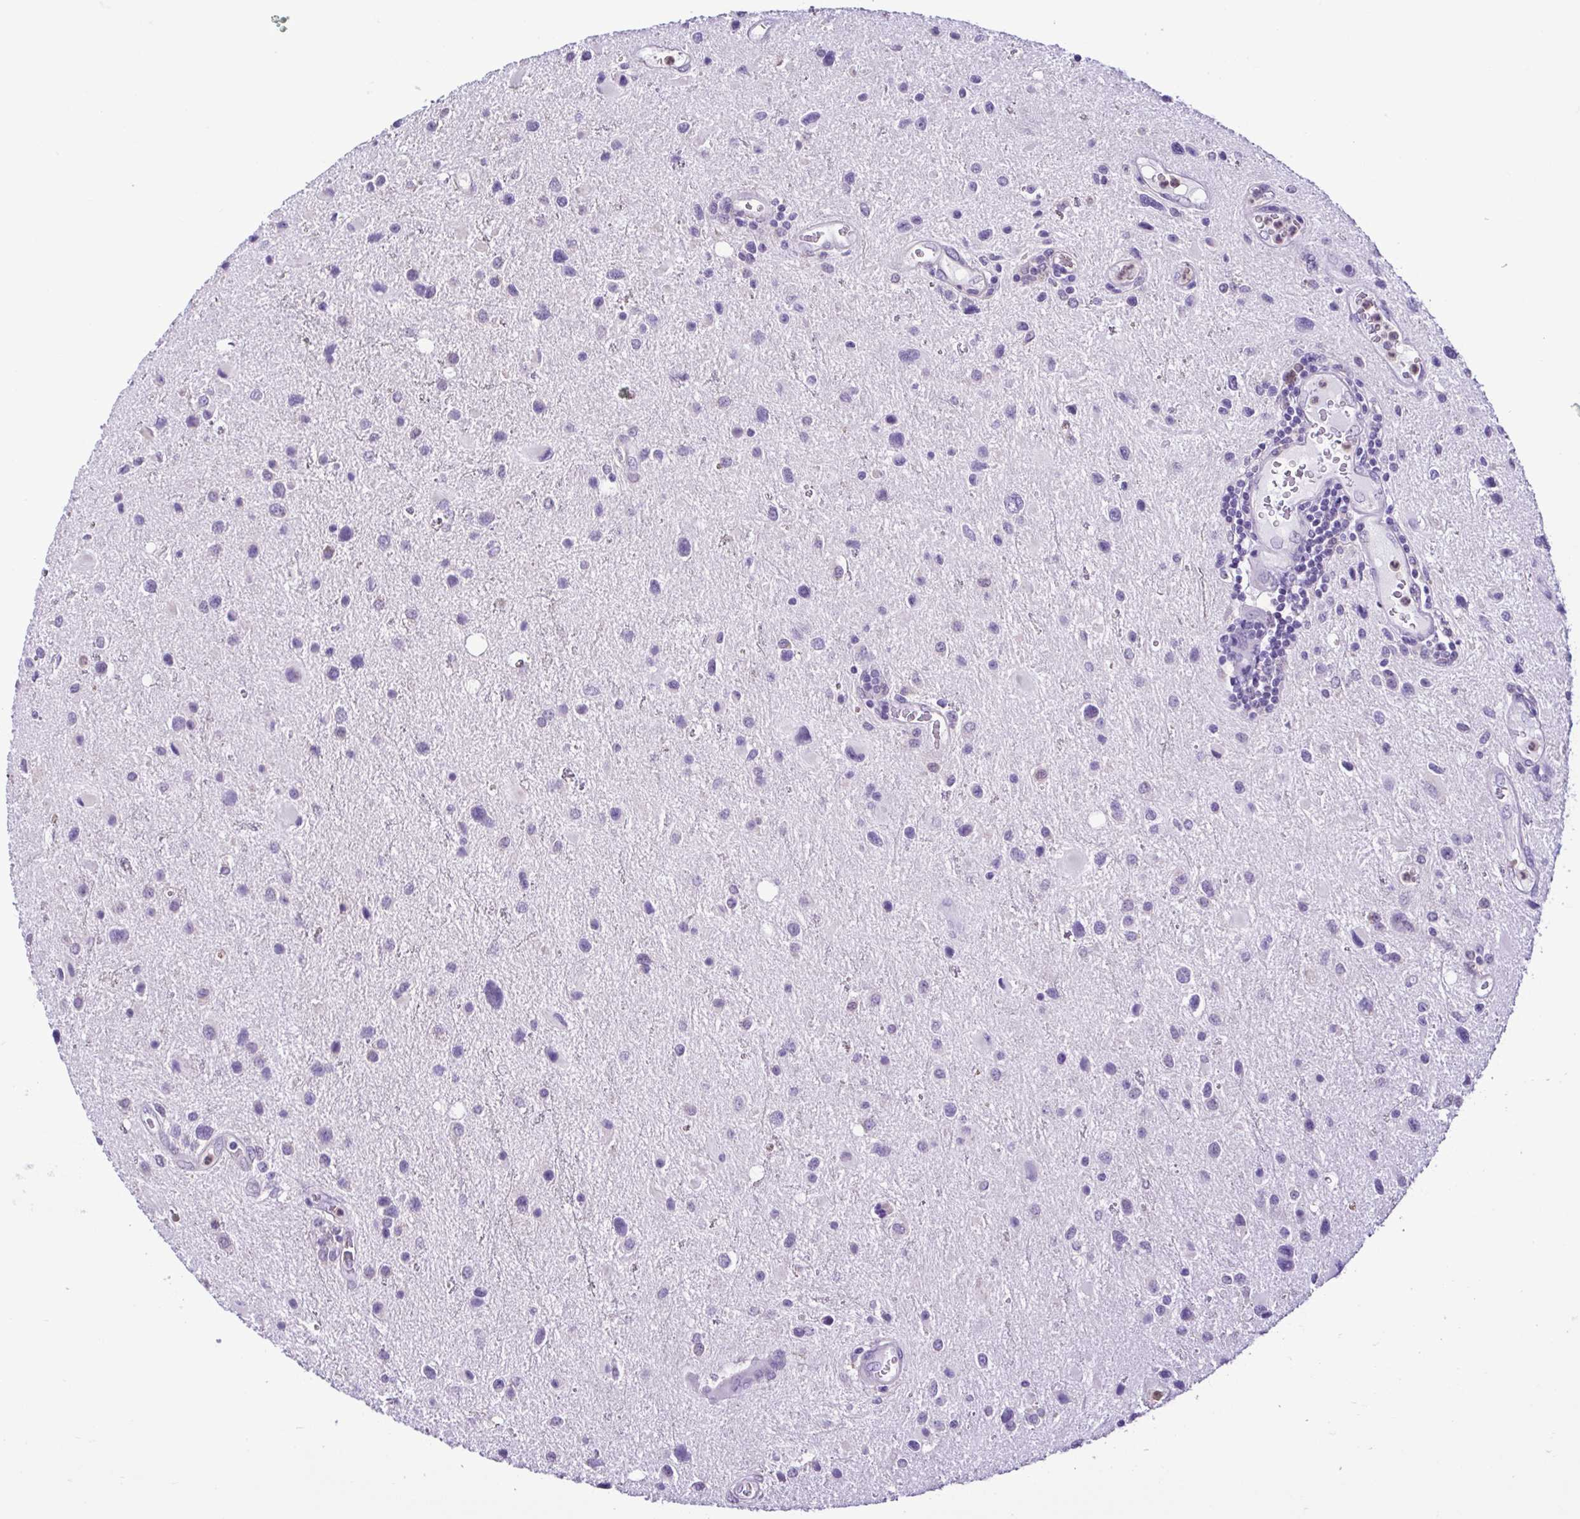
{"staining": {"intensity": "negative", "quantity": "none", "location": "none"}, "tissue": "glioma", "cell_type": "Tumor cells", "image_type": "cancer", "snomed": [{"axis": "morphology", "description": "Glioma, malignant, Low grade"}, {"axis": "topography", "description": "Brain"}], "caption": "The micrograph displays no staining of tumor cells in glioma.", "gene": "CBY2", "patient": {"sex": "female", "age": 32}}